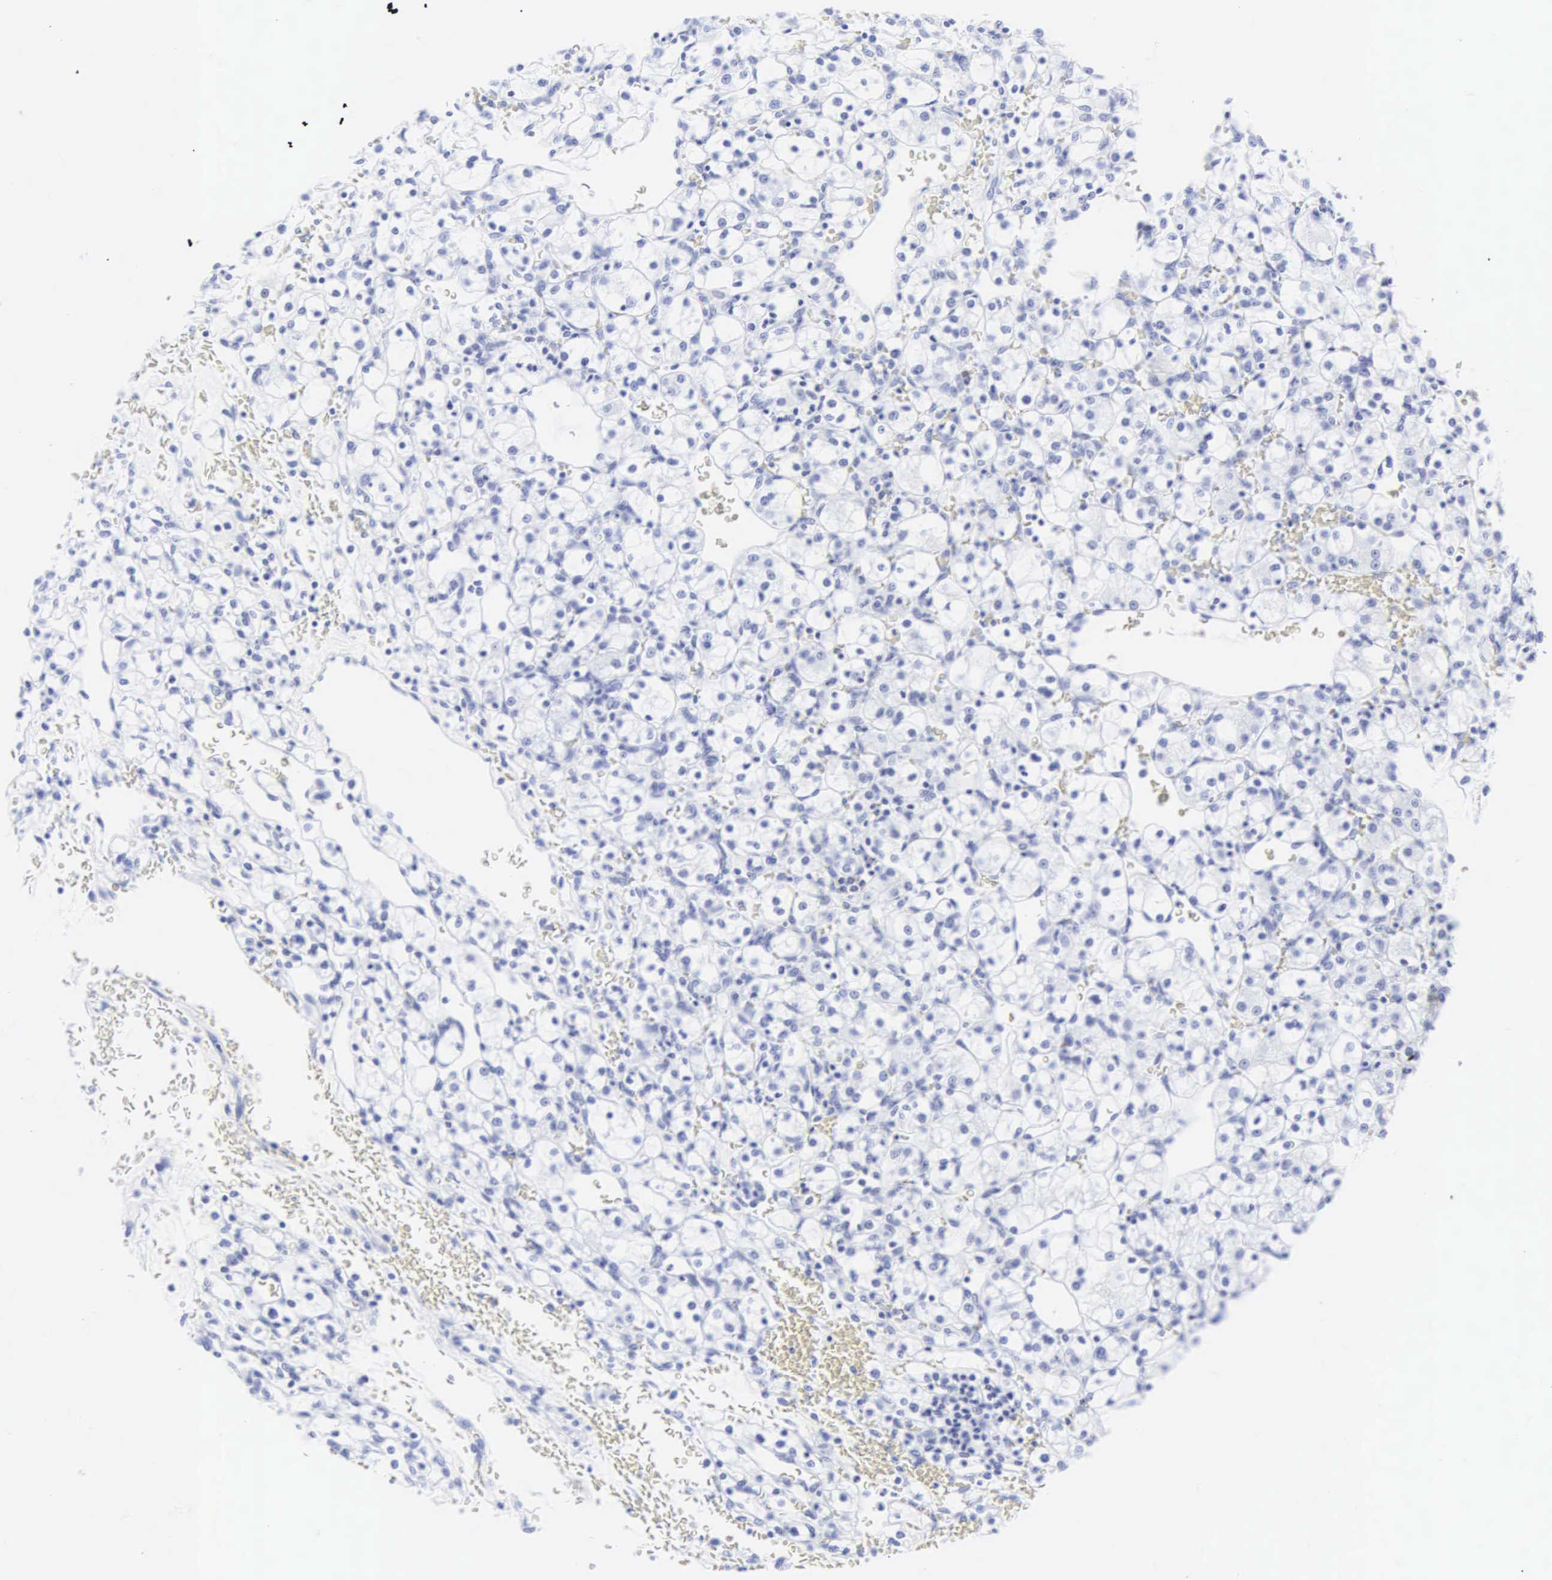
{"staining": {"intensity": "negative", "quantity": "none", "location": "none"}, "tissue": "renal cancer", "cell_type": "Tumor cells", "image_type": "cancer", "snomed": [{"axis": "morphology", "description": "Adenocarcinoma, NOS"}, {"axis": "topography", "description": "Kidney"}], "caption": "The IHC micrograph has no significant staining in tumor cells of renal cancer tissue.", "gene": "CGB3", "patient": {"sex": "female", "age": 62}}